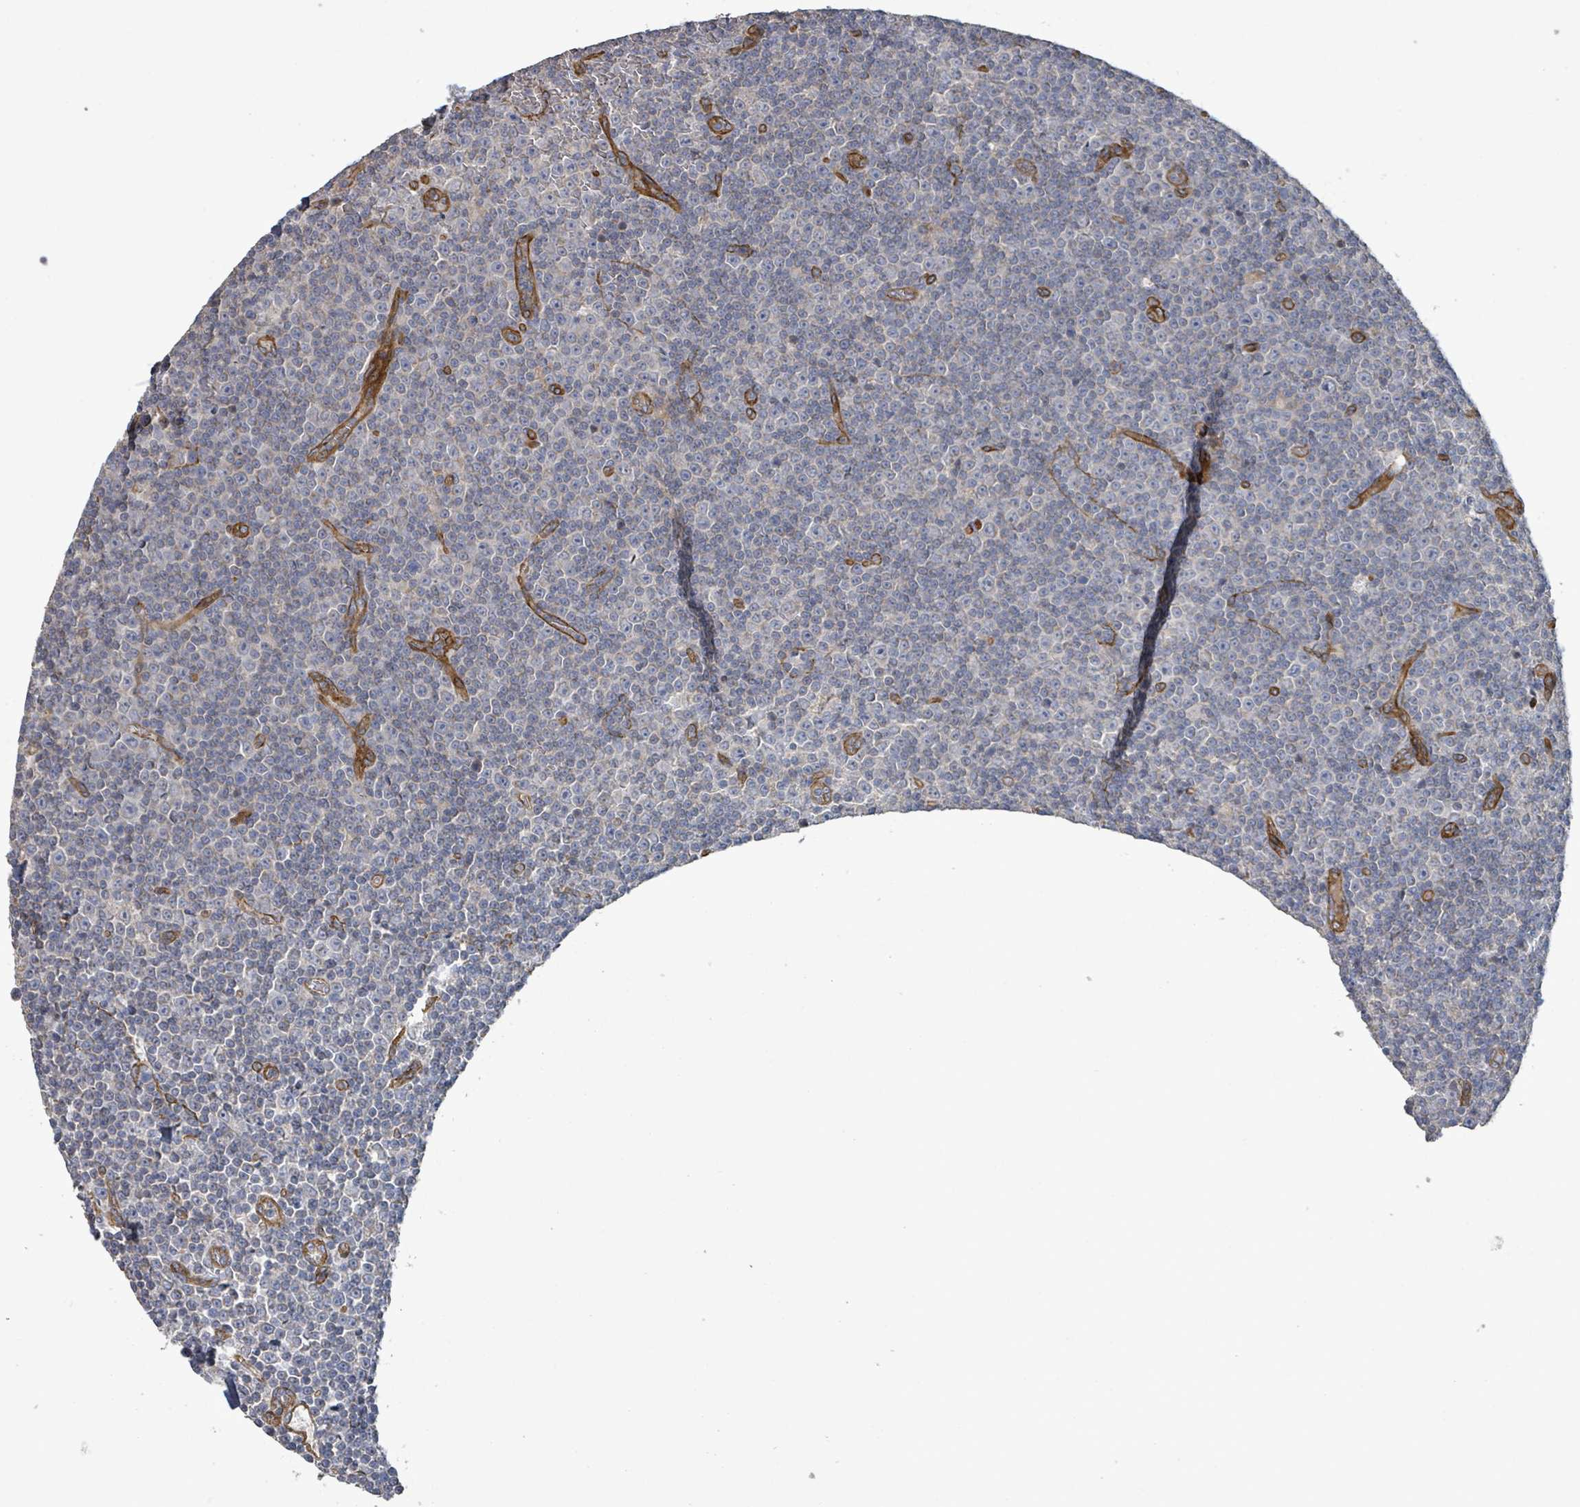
{"staining": {"intensity": "negative", "quantity": "none", "location": "none"}, "tissue": "lymphoma", "cell_type": "Tumor cells", "image_type": "cancer", "snomed": [{"axis": "morphology", "description": "Malignant lymphoma, non-Hodgkin's type, Low grade"}, {"axis": "topography", "description": "Lymph node"}], "caption": "Tumor cells show no significant staining in low-grade malignant lymphoma, non-Hodgkin's type.", "gene": "KANK3", "patient": {"sex": "female", "age": 67}}